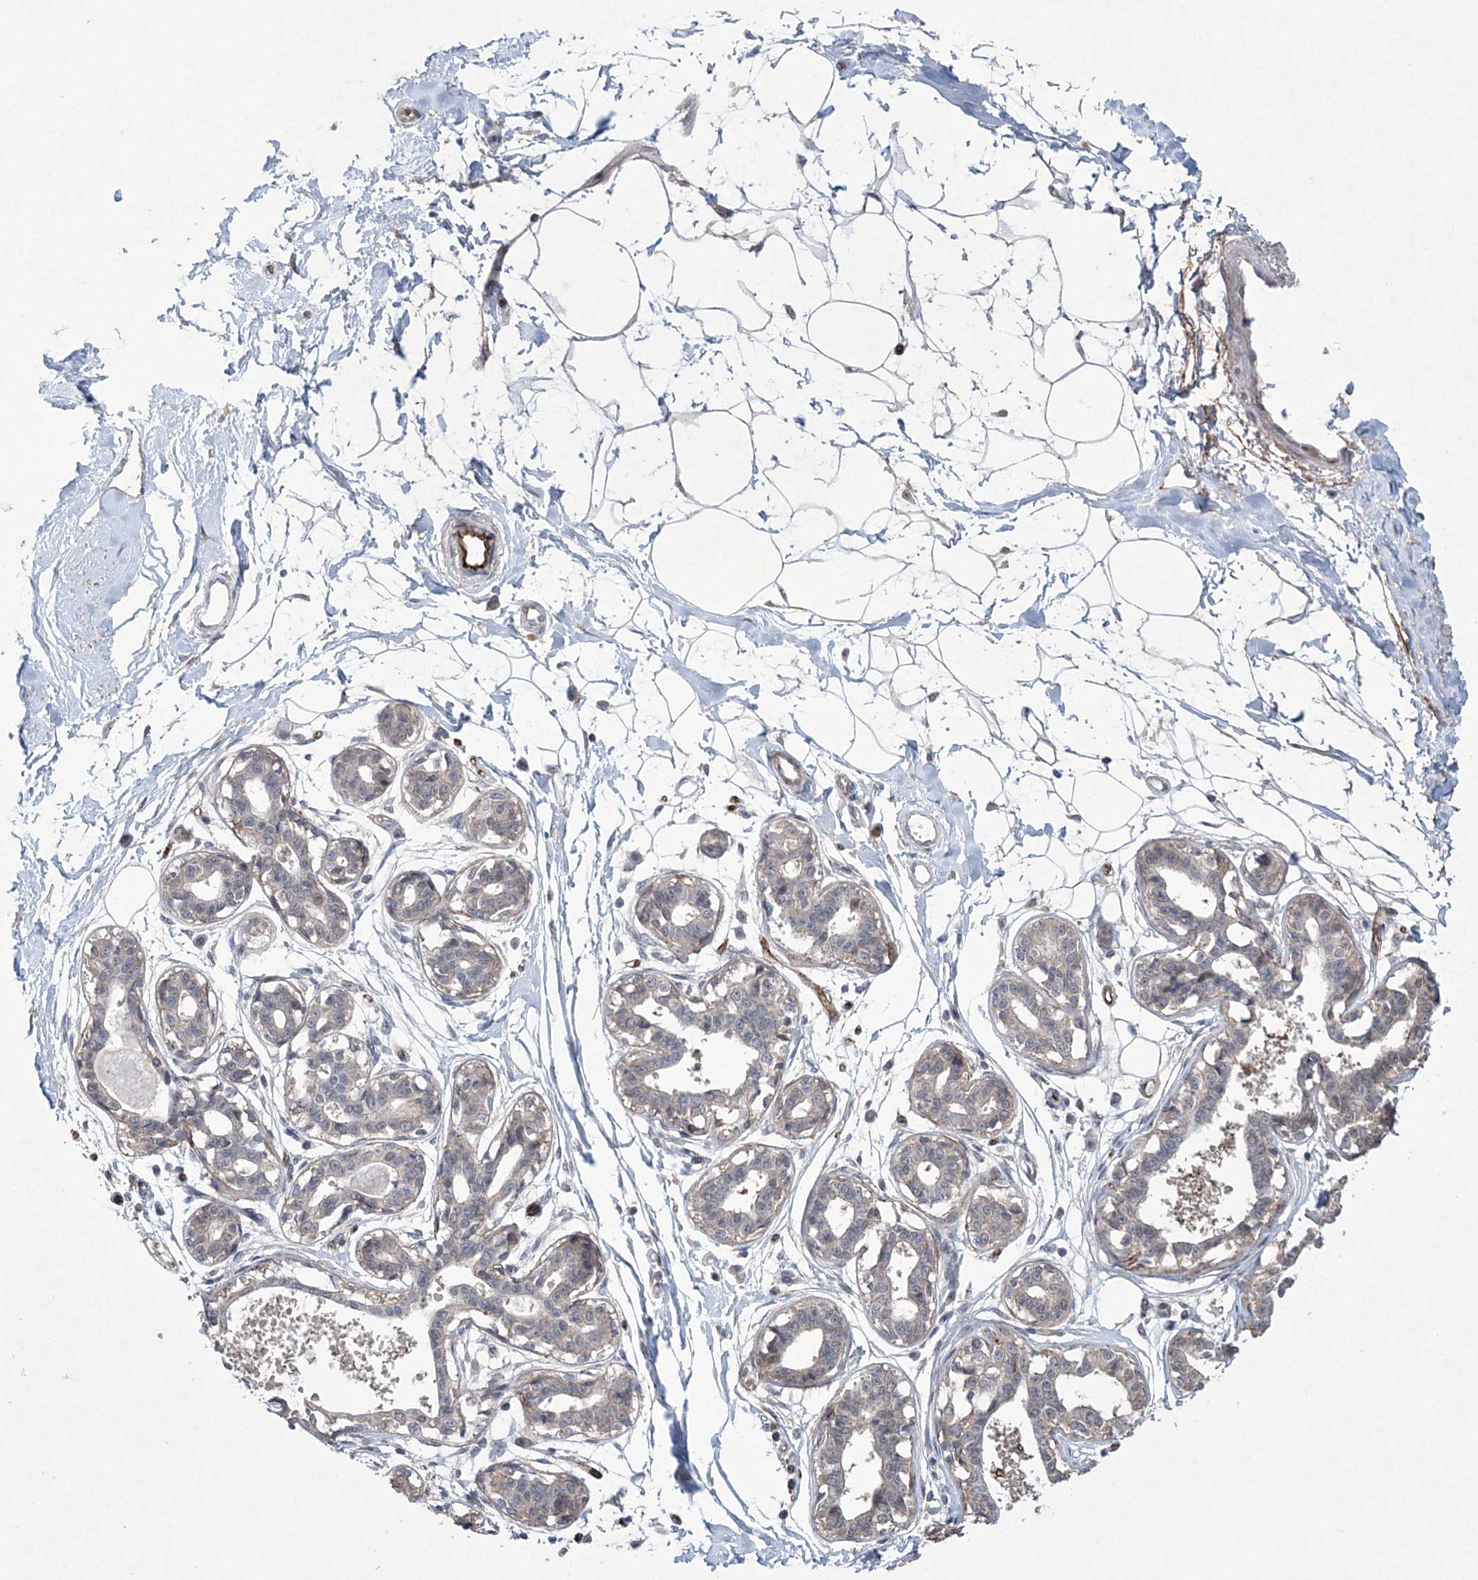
{"staining": {"intensity": "negative", "quantity": "none", "location": "none"}, "tissue": "breast", "cell_type": "Adipocytes", "image_type": "normal", "snomed": [{"axis": "morphology", "description": "Normal tissue, NOS"}, {"axis": "topography", "description": "Breast"}], "caption": "A micrograph of breast stained for a protein displays no brown staining in adipocytes. (Stains: DAB IHC with hematoxylin counter stain, Microscopy: brightfield microscopy at high magnification).", "gene": "DPCD", "patient": {"sex": "female", "age": 45}}